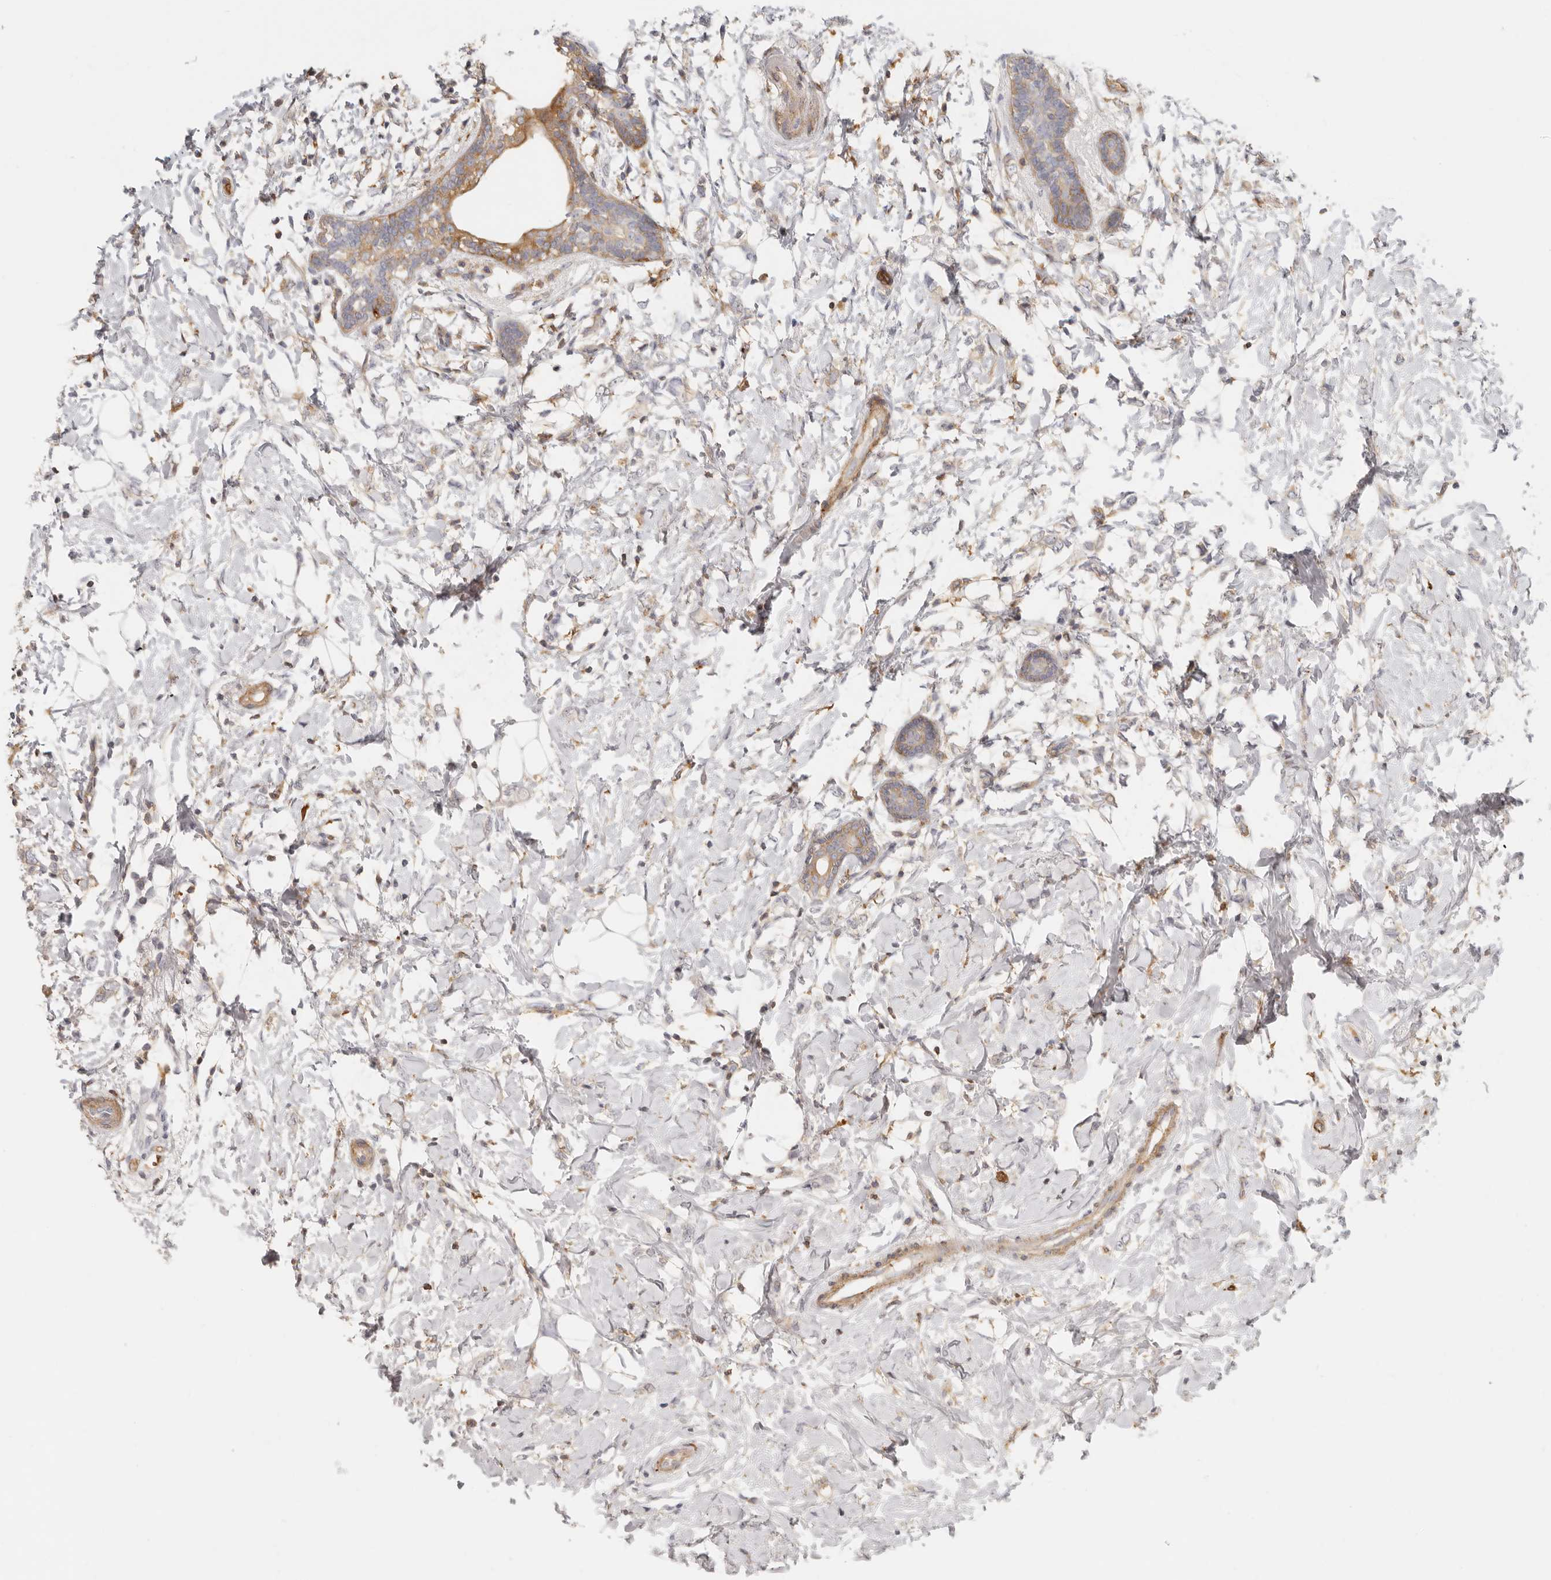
{"staining": {"intensity": "moderate", "quantity": ">75%", "location": "cytoplasmic/membranous"}, "tissue": "breast cancer", "cell_type": "Tumor cells", "image_type": "cancer", "snomed": [{"axis": "morphology", "description": "Normal tissue, NOS"}, {"axis": "morphology", "description": "Lobular carcinoma"}, {"axis": "topography", "description": "Breast"}], "caption": "Brown immunohistochemical staining in human lobular carcinoma (breast) demonstrates moderate cytoplasmic/membranous staining in about >75% of tumor cells.", "gene": "NIBAN1", "patient": {"sex": "female", "age": 47}}